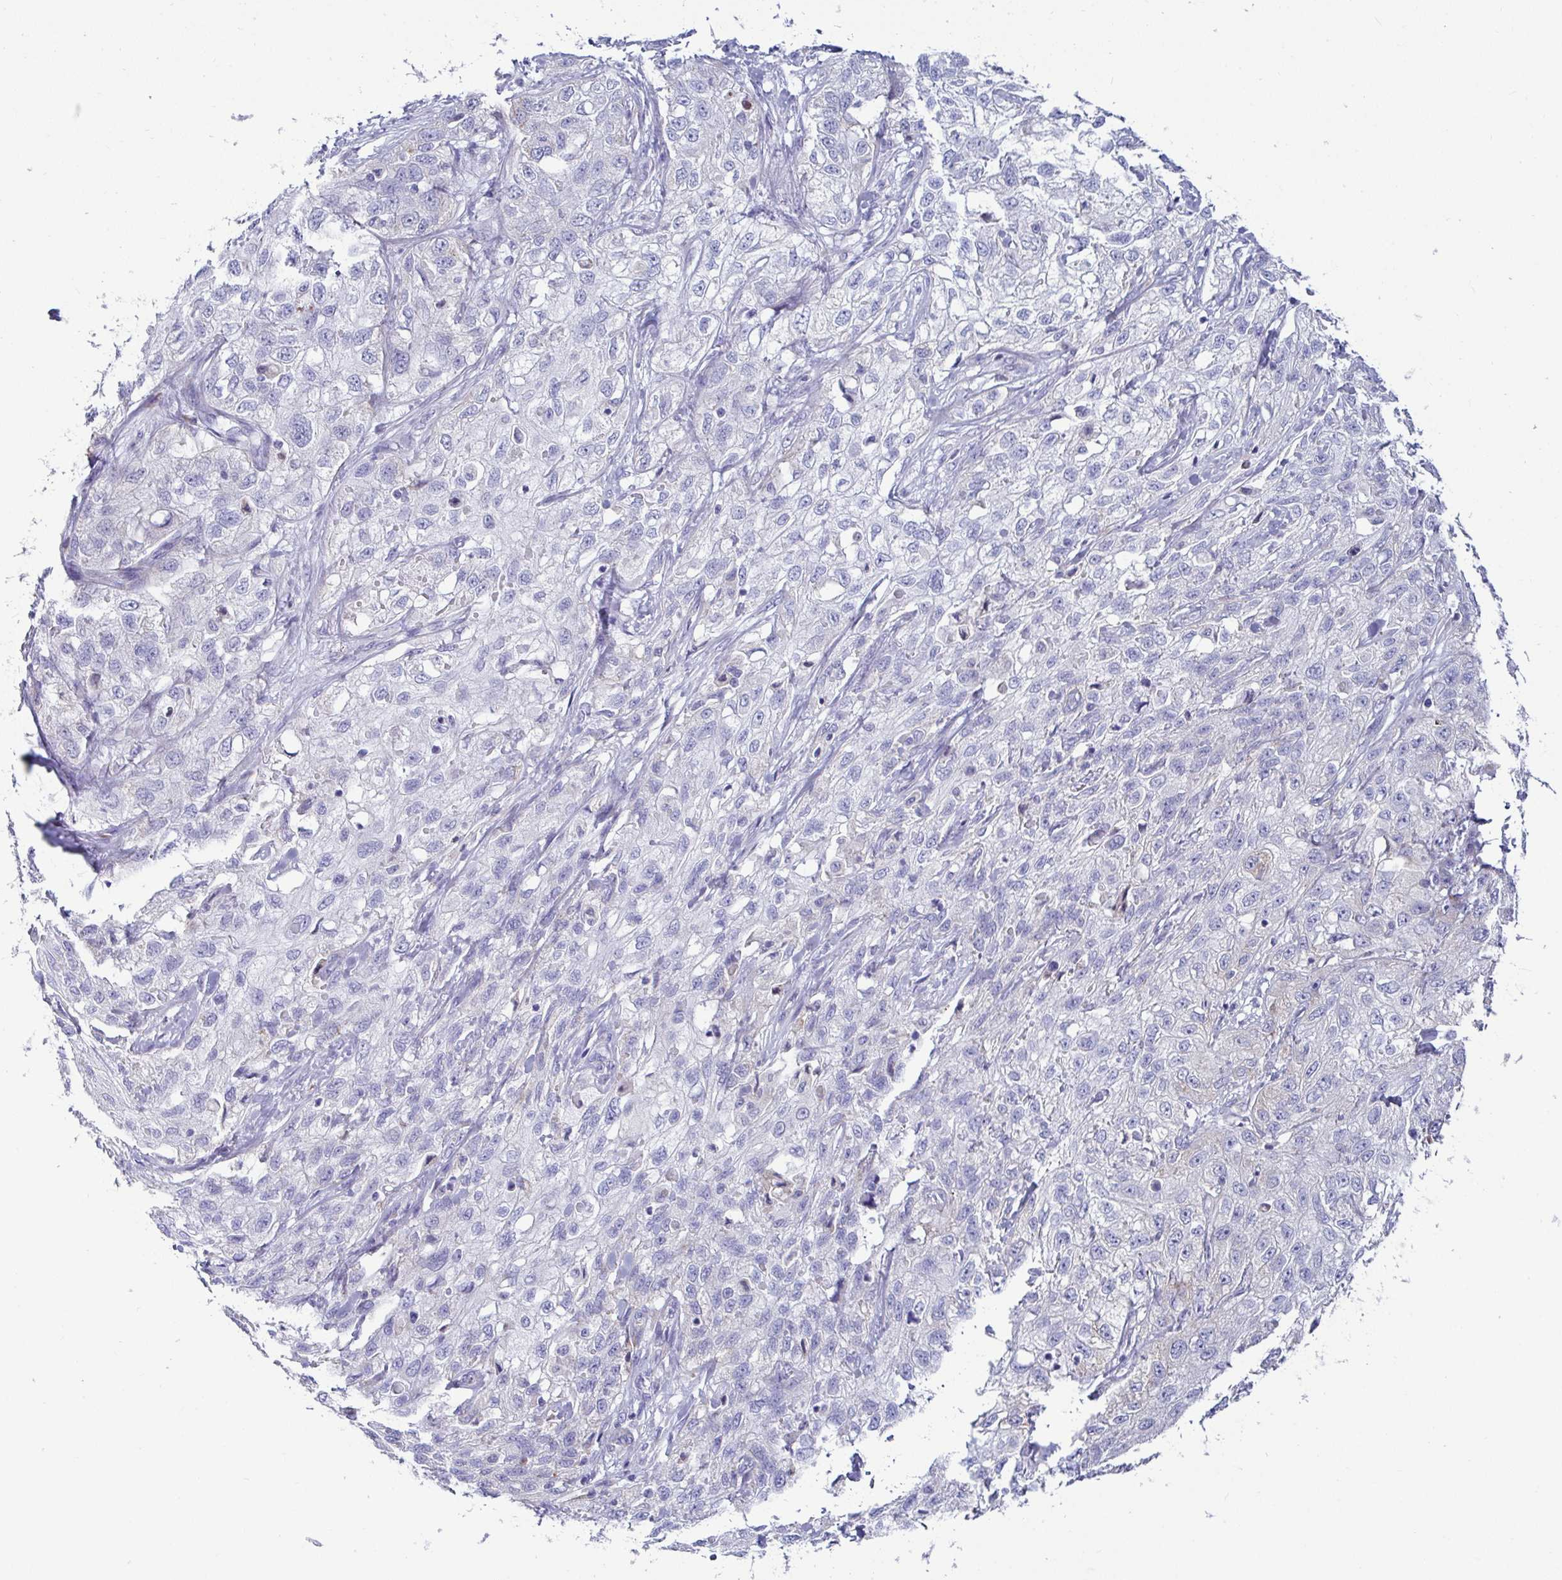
{"staining": {"intensity": "negative", "quantity": "none", "location": "none"}, "tissue": "skin cancer", "cell_type": "Tumor cells", "image_type": "cancer", "snomed": [{"axis": "morphology", "description": "Squamous cell carcinoma, NOS"}, {"axis": "topography", "description": "Skin"}, {"axis": "topography", "description": "Vulva"}], "caption": "There is no significant positivity in tumor cells of skin cancer.", "gene": "TFPI2", "patient": {"sex": "female", "age": 86}}